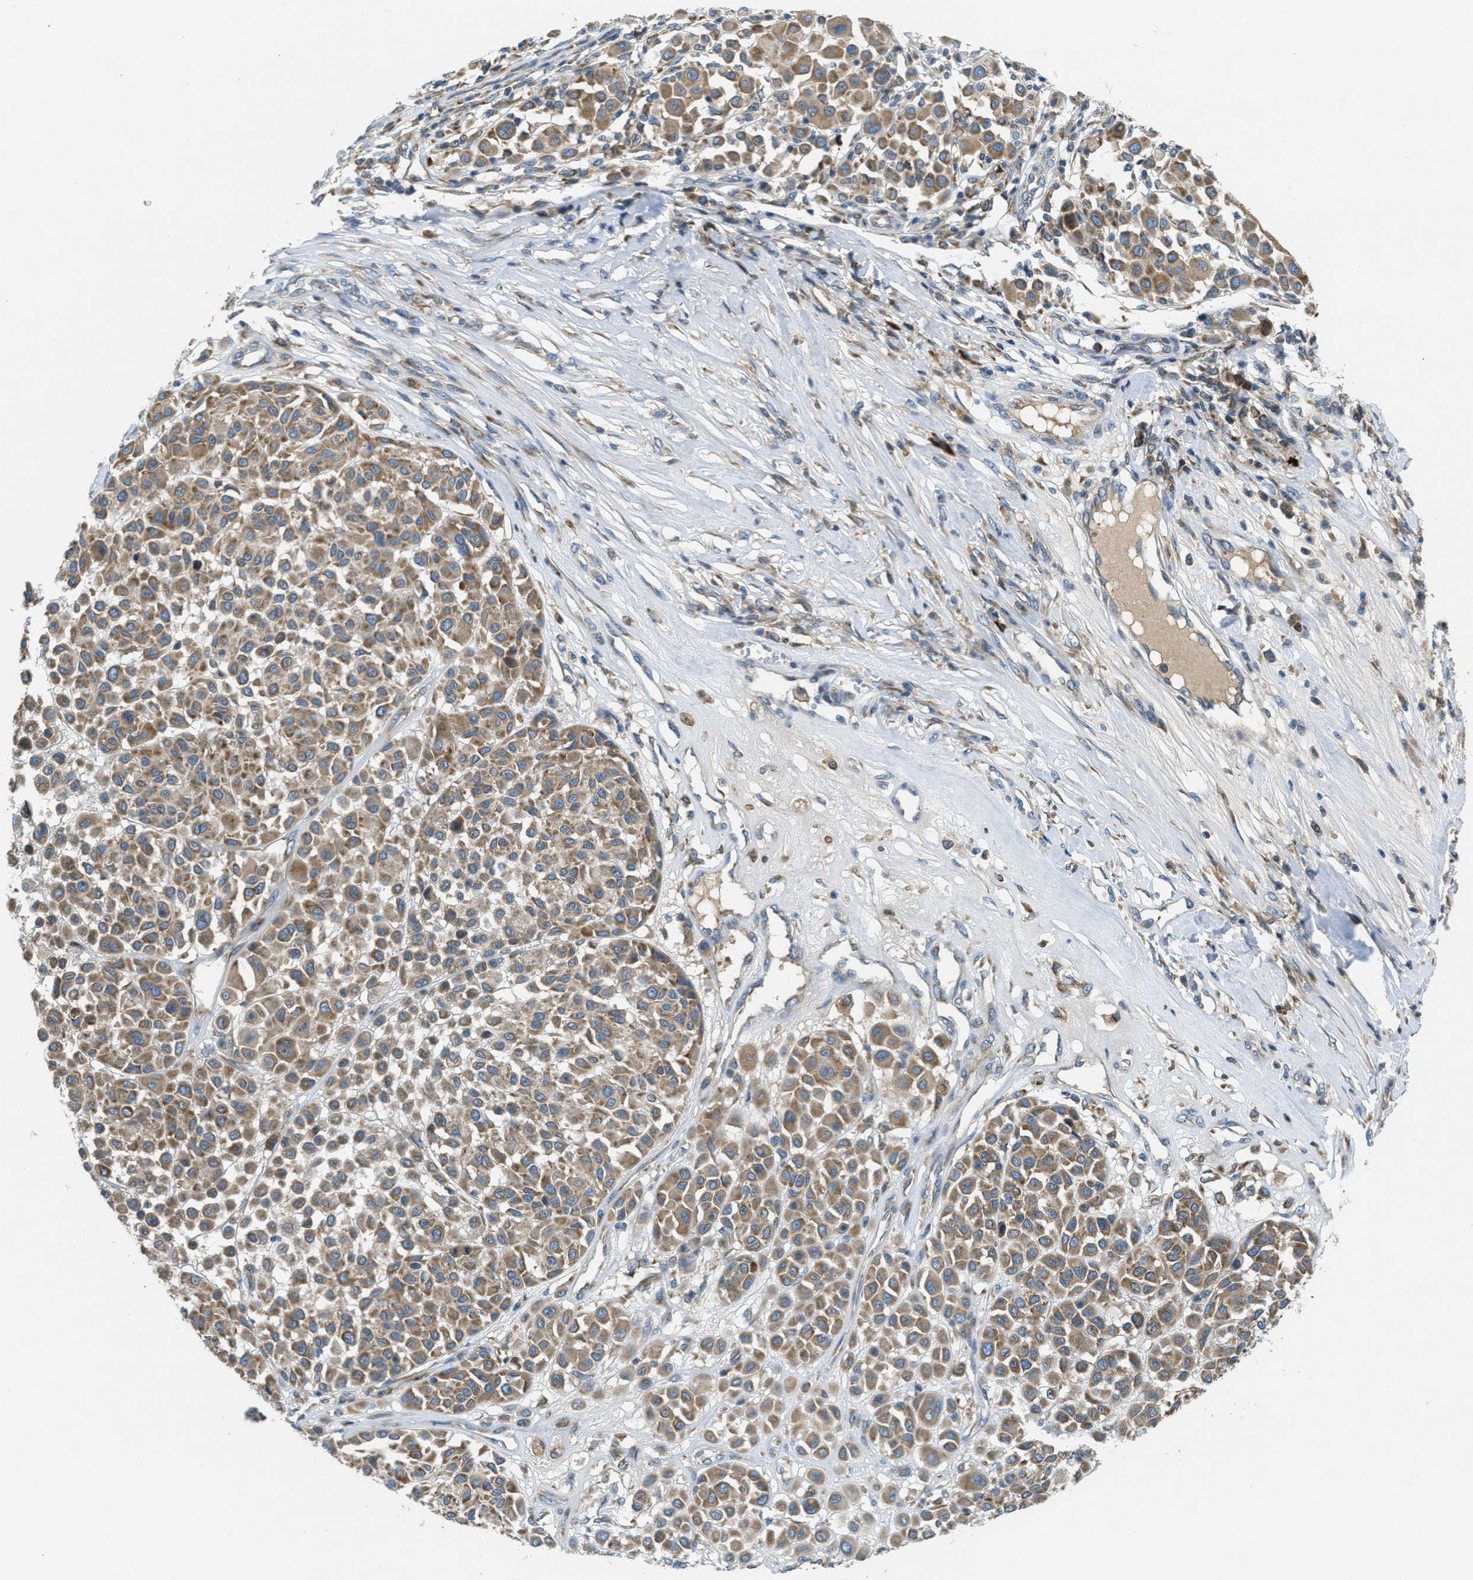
{"staining": {"intensity": "moderate", "quantity": ">75%", "location": "cytoplasmic/membranous"}, "tissue": "melanoma", "cell_type": "Tumor cells", "image_type": "cancer", "snomed": [{"axis": "morphology", "description": "Malignant melanoma, Metastatic site"}, {"axis": "topography", "description": "Soft tissue"}], "caption": "Immunohistochemical staining of melanoma displays medium levels of moderate cytoplasmic/membranous positivity in approximately >75% of tumor cells. (Brightfield microscopy of DAB IHC at high magnification).", "gene": "SSR1", "patient": {"sex": "male", "age": 41}}